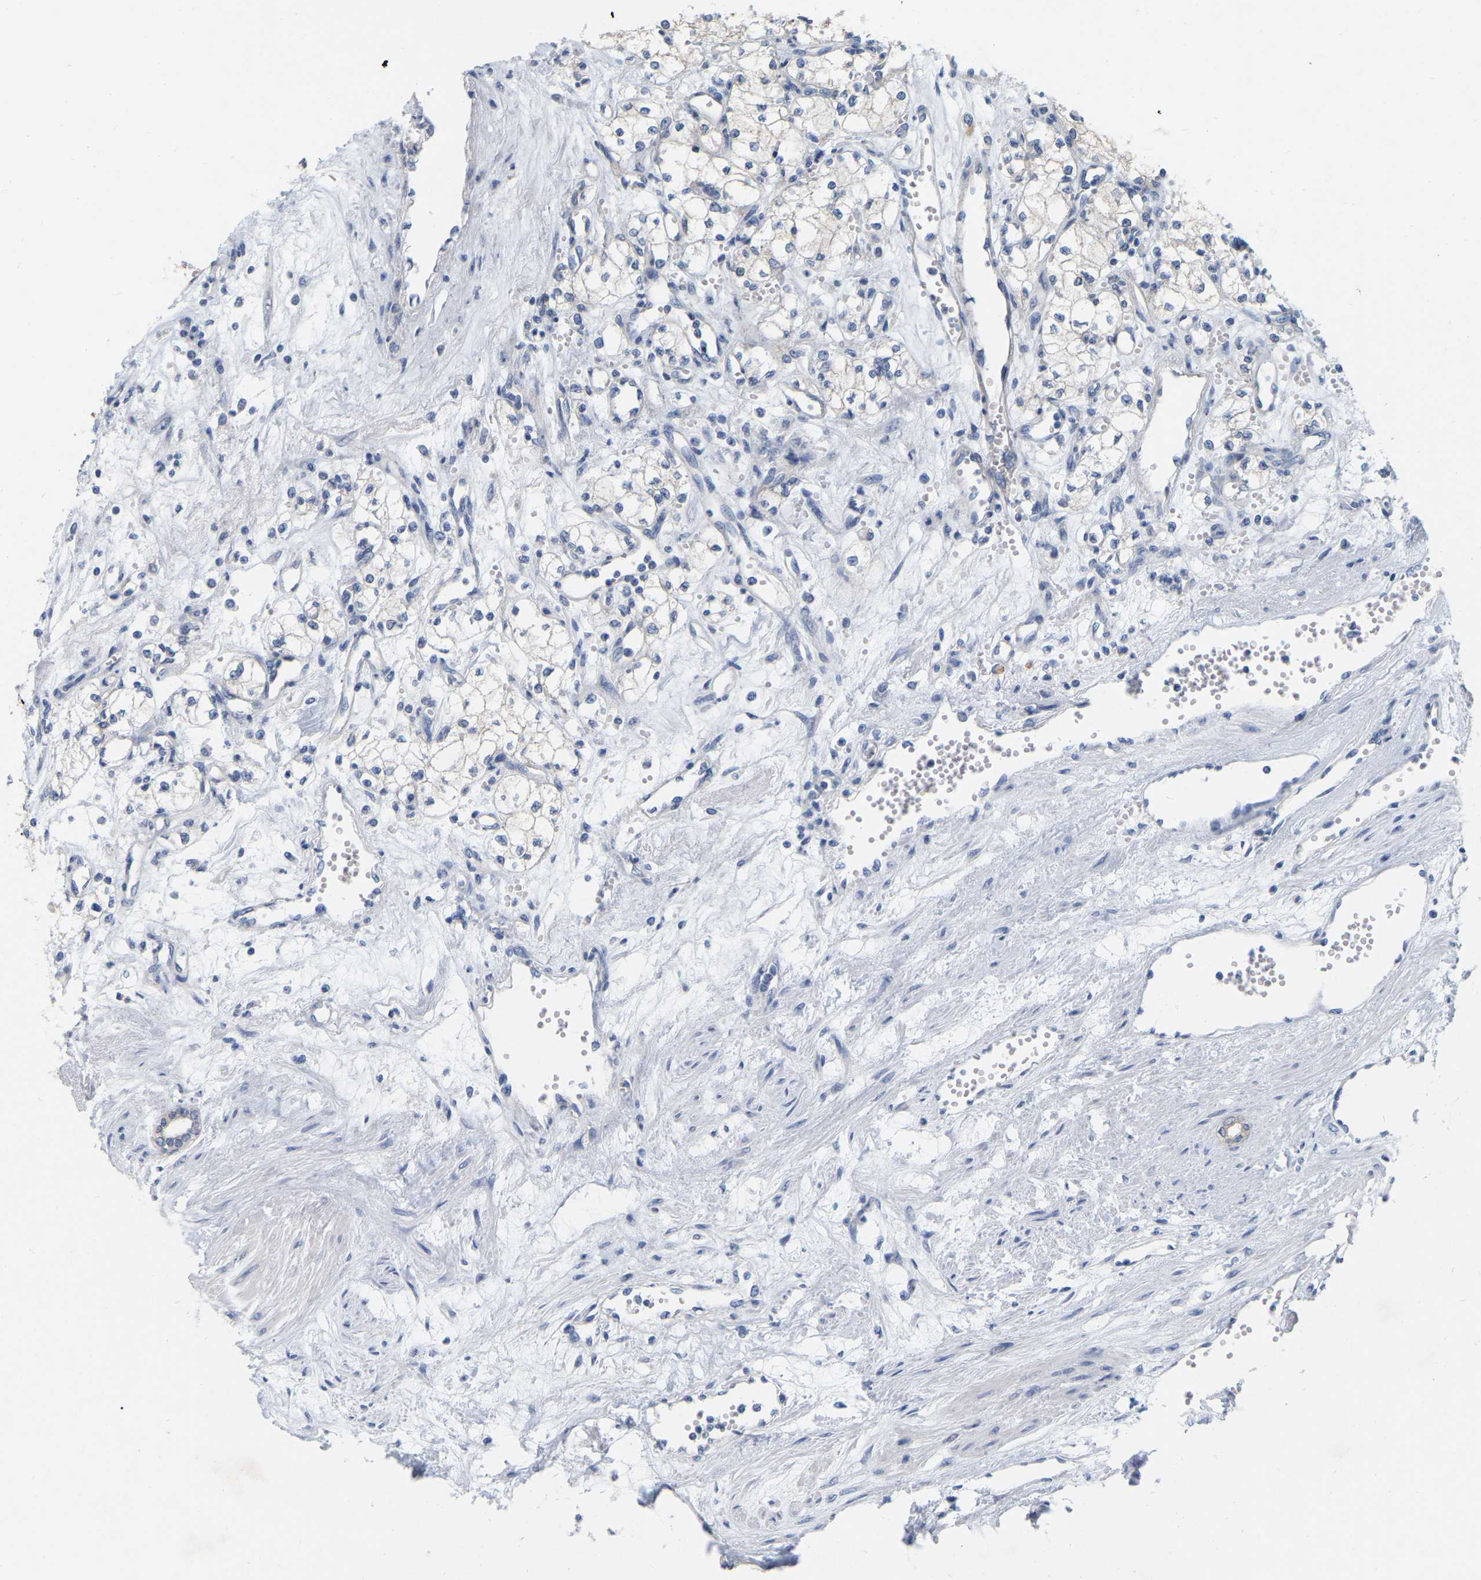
{"staining": {"intensity": "negative", "quantity": "none", "location": "none"}, "tissue": "renal cancer", "cell_type": "Tumor cells", "image_type": "cancer", "snomed": [{"axis": "morphology", "description": "Adenocarcinoma, NOS"}, {"axis": "topography", "description": "Kidney"}], "caption": "IHC of renal cancer (adenocarcinoma) demonstrates no positivity in tumor cells. The staining is performed using DAB (3,3'-diaminobenzidine) brown chromogen with nuclei counter-stained in using hematoxylin.", "gene": "WIPI2", "patient": {"sex": "male", "age": 59}}